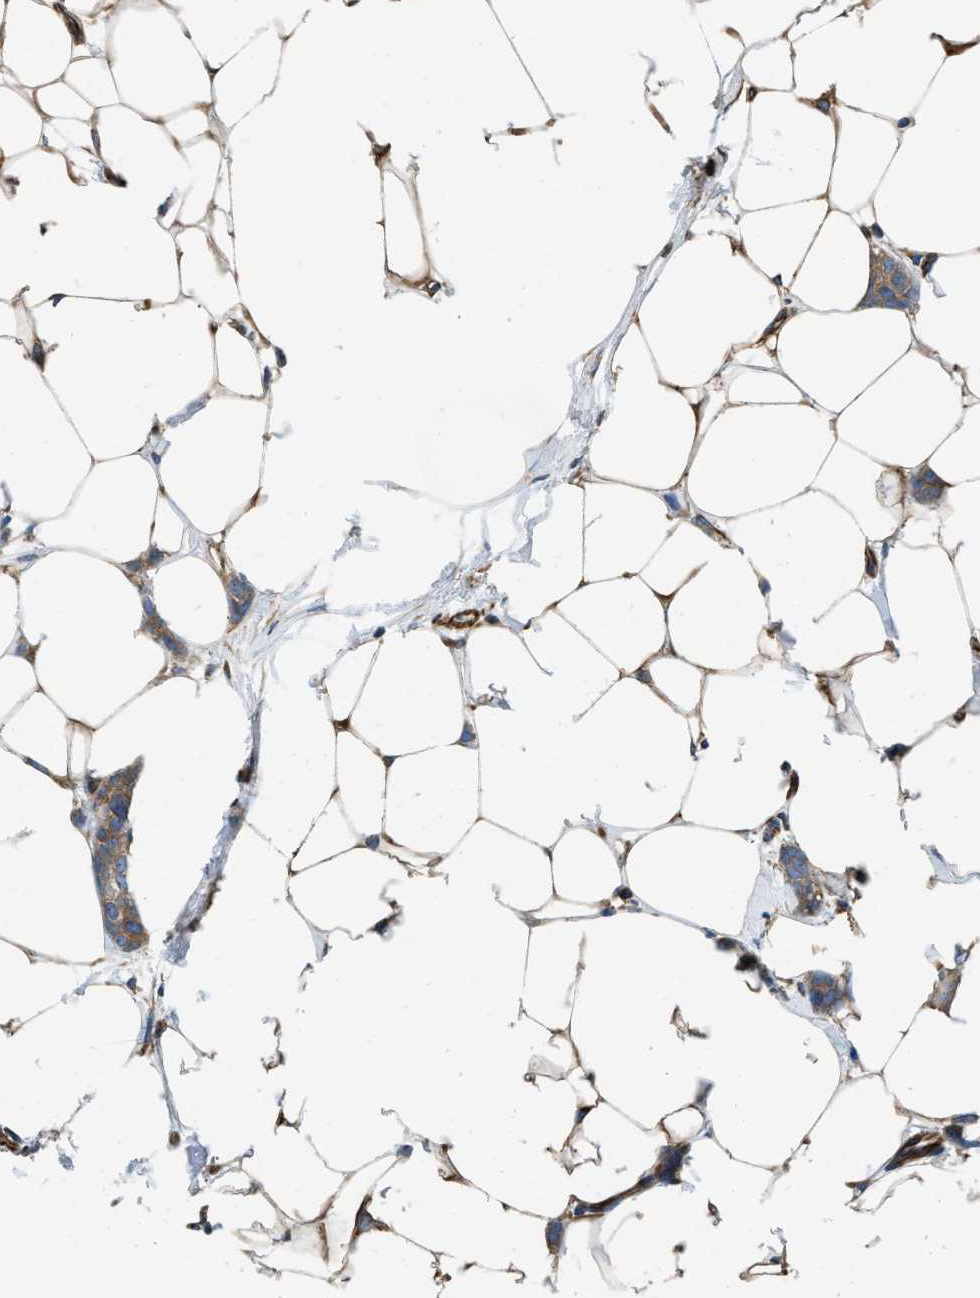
{"staining": {"intensity": "weak", "quantity": ">75%", "location": "cytoplasmic/membranous"}, "tissue": "breast cancer", "cell_type": "Tumor cells", "image_type": "cancer", "snomed": [{"axis": "morphology", "description": "Lobular carcinoma"}, {"axis": "topography", "description": "Skin"}, {"axis": "topography", "description": "Breast"}], "caption": "The immunohistochemical stain labels weak cytoplasmic/membranous staining in tumor cells of breast cancer tissue.", "gene": "HSD17B12", "patient": {"sex": "female", "age": 46}}